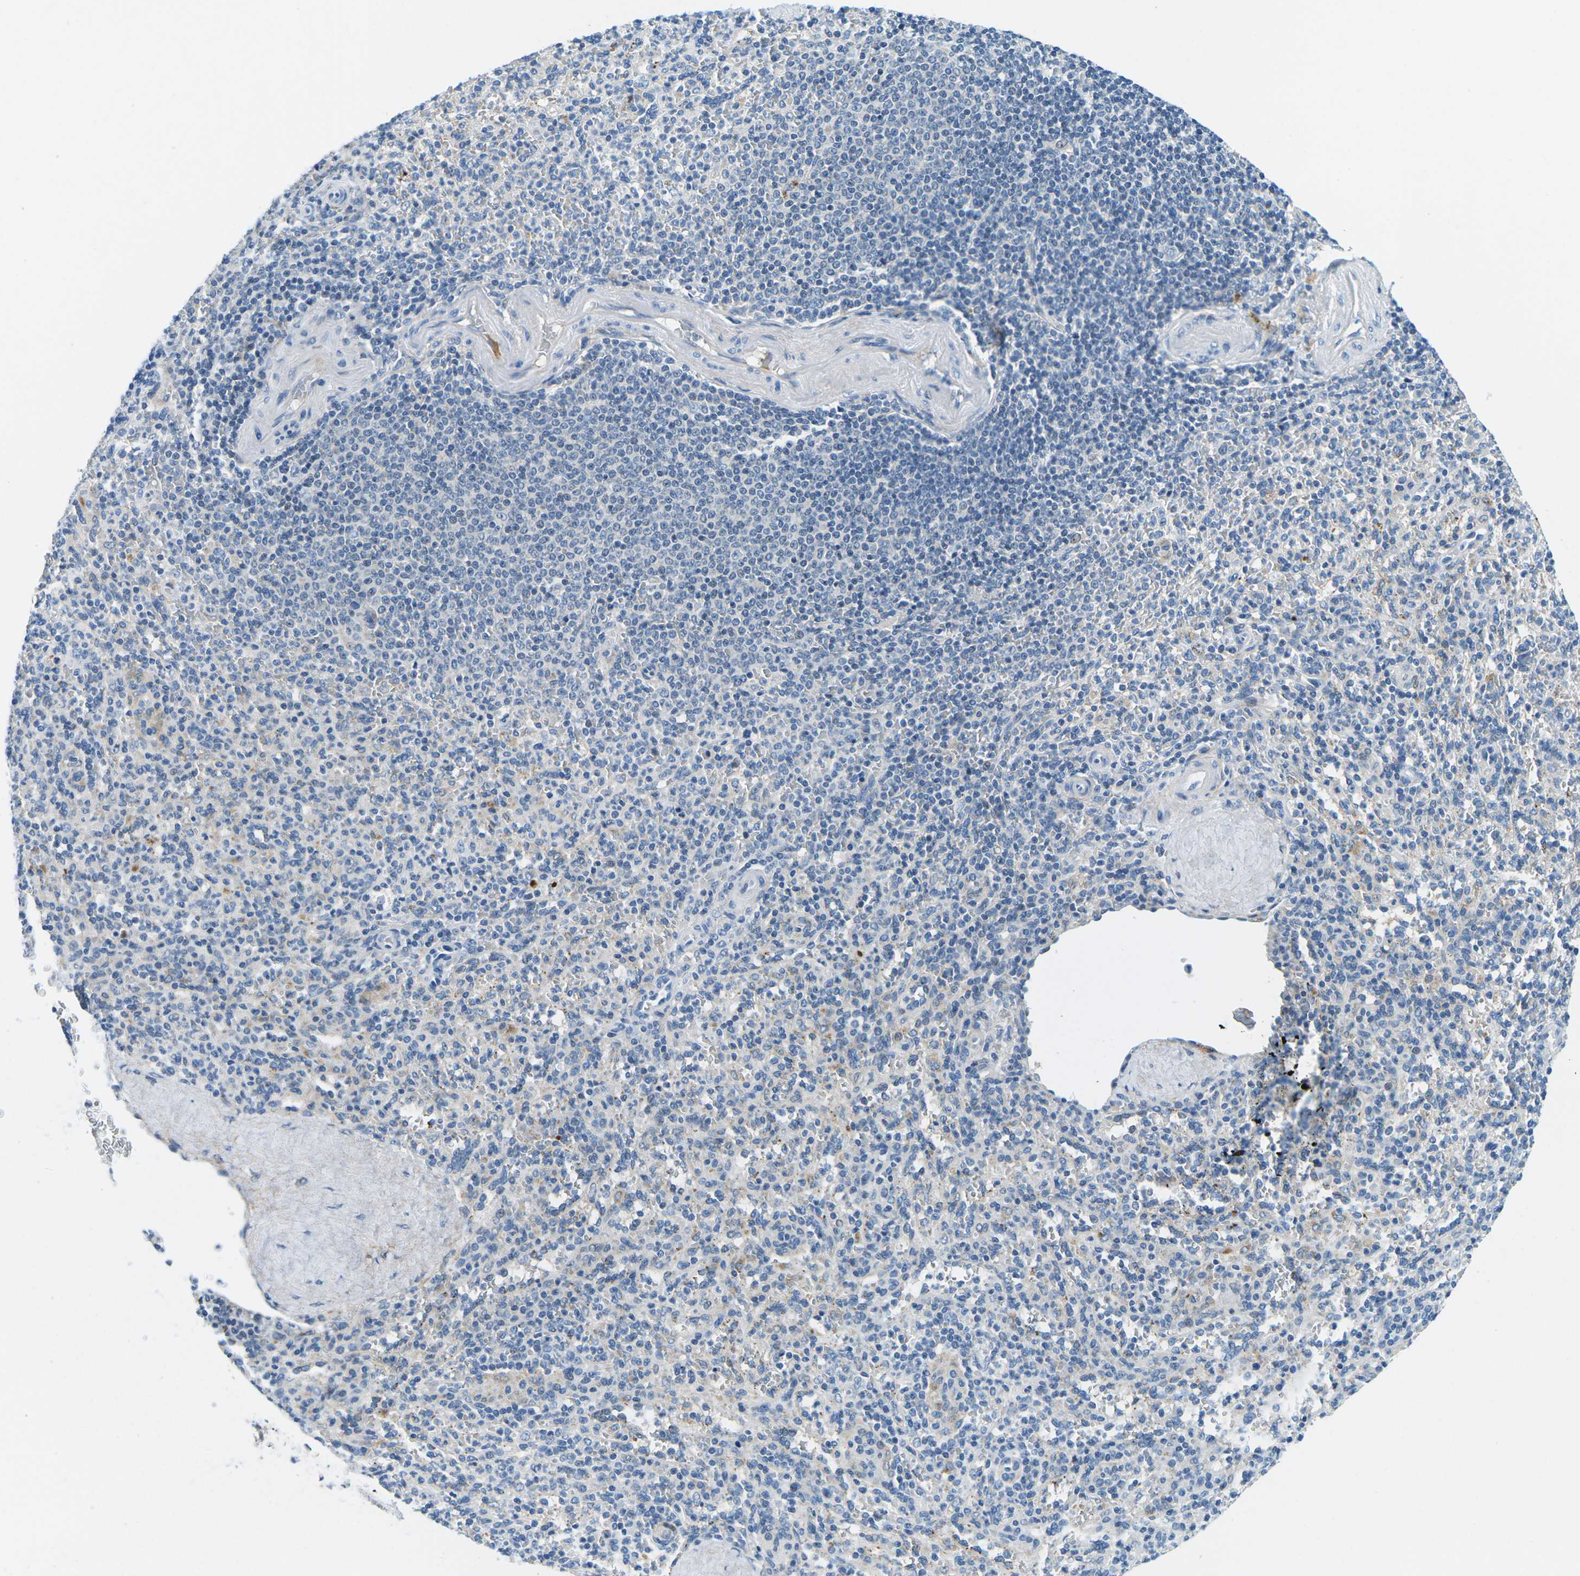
{"staining": {"intensity": "negative", "quantity": "none", "location": "none"}, "tissue": "spleen", "cell_type": "Cells in red pulp", "image_type": "normal", "snomed": [{"axis": "morphology", "description": "Normal tissue, NOS"}, {"axis": "topography", "description": "Spleen"}], "caption": "Immunohistochemistry (IHC) micrograph of normal spleen: human spleen stained with DAB (3,3'-diaminobenzidine) reveals no significant protein expression in cells in red pulp. (DAB IHC, high magnification).", "gene": "CFB", "patient": {"sex": "male", "age": 36}}